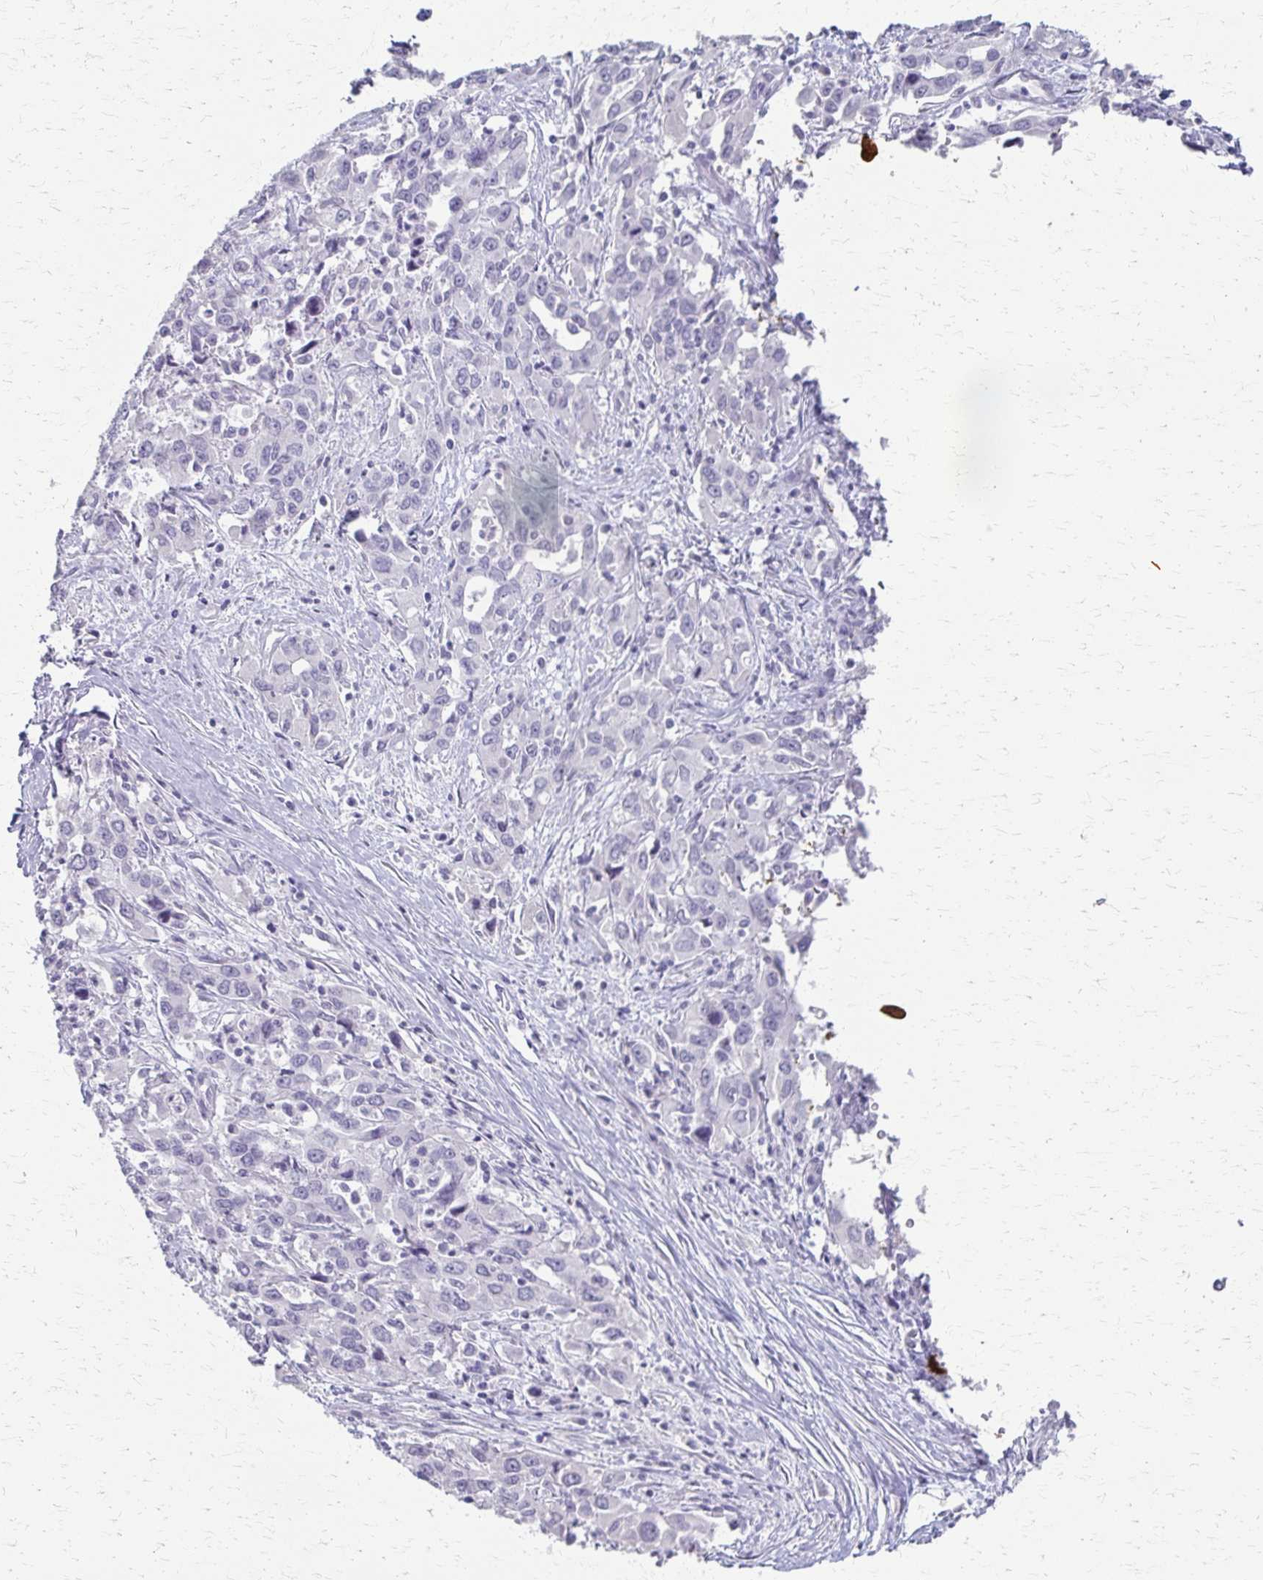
{"staining": {"intensity": "negative", "quantity": "none", "location": "none"}, "tissue": "liver cancer", "cell_type": "Tumor cells", "image_type": "cancer", "snomed": [{"axis": "morphology", "description": "Carcinoma, Hepatocellular, NOS"}, {"axis": "topography", "description": "Liver"}], "caption": "Tumor cells show no significant protein staining in hepatocellular carcinoma (liver).", "gene": "CYB5A", "patient": {"sex": "male", "age": 63}}